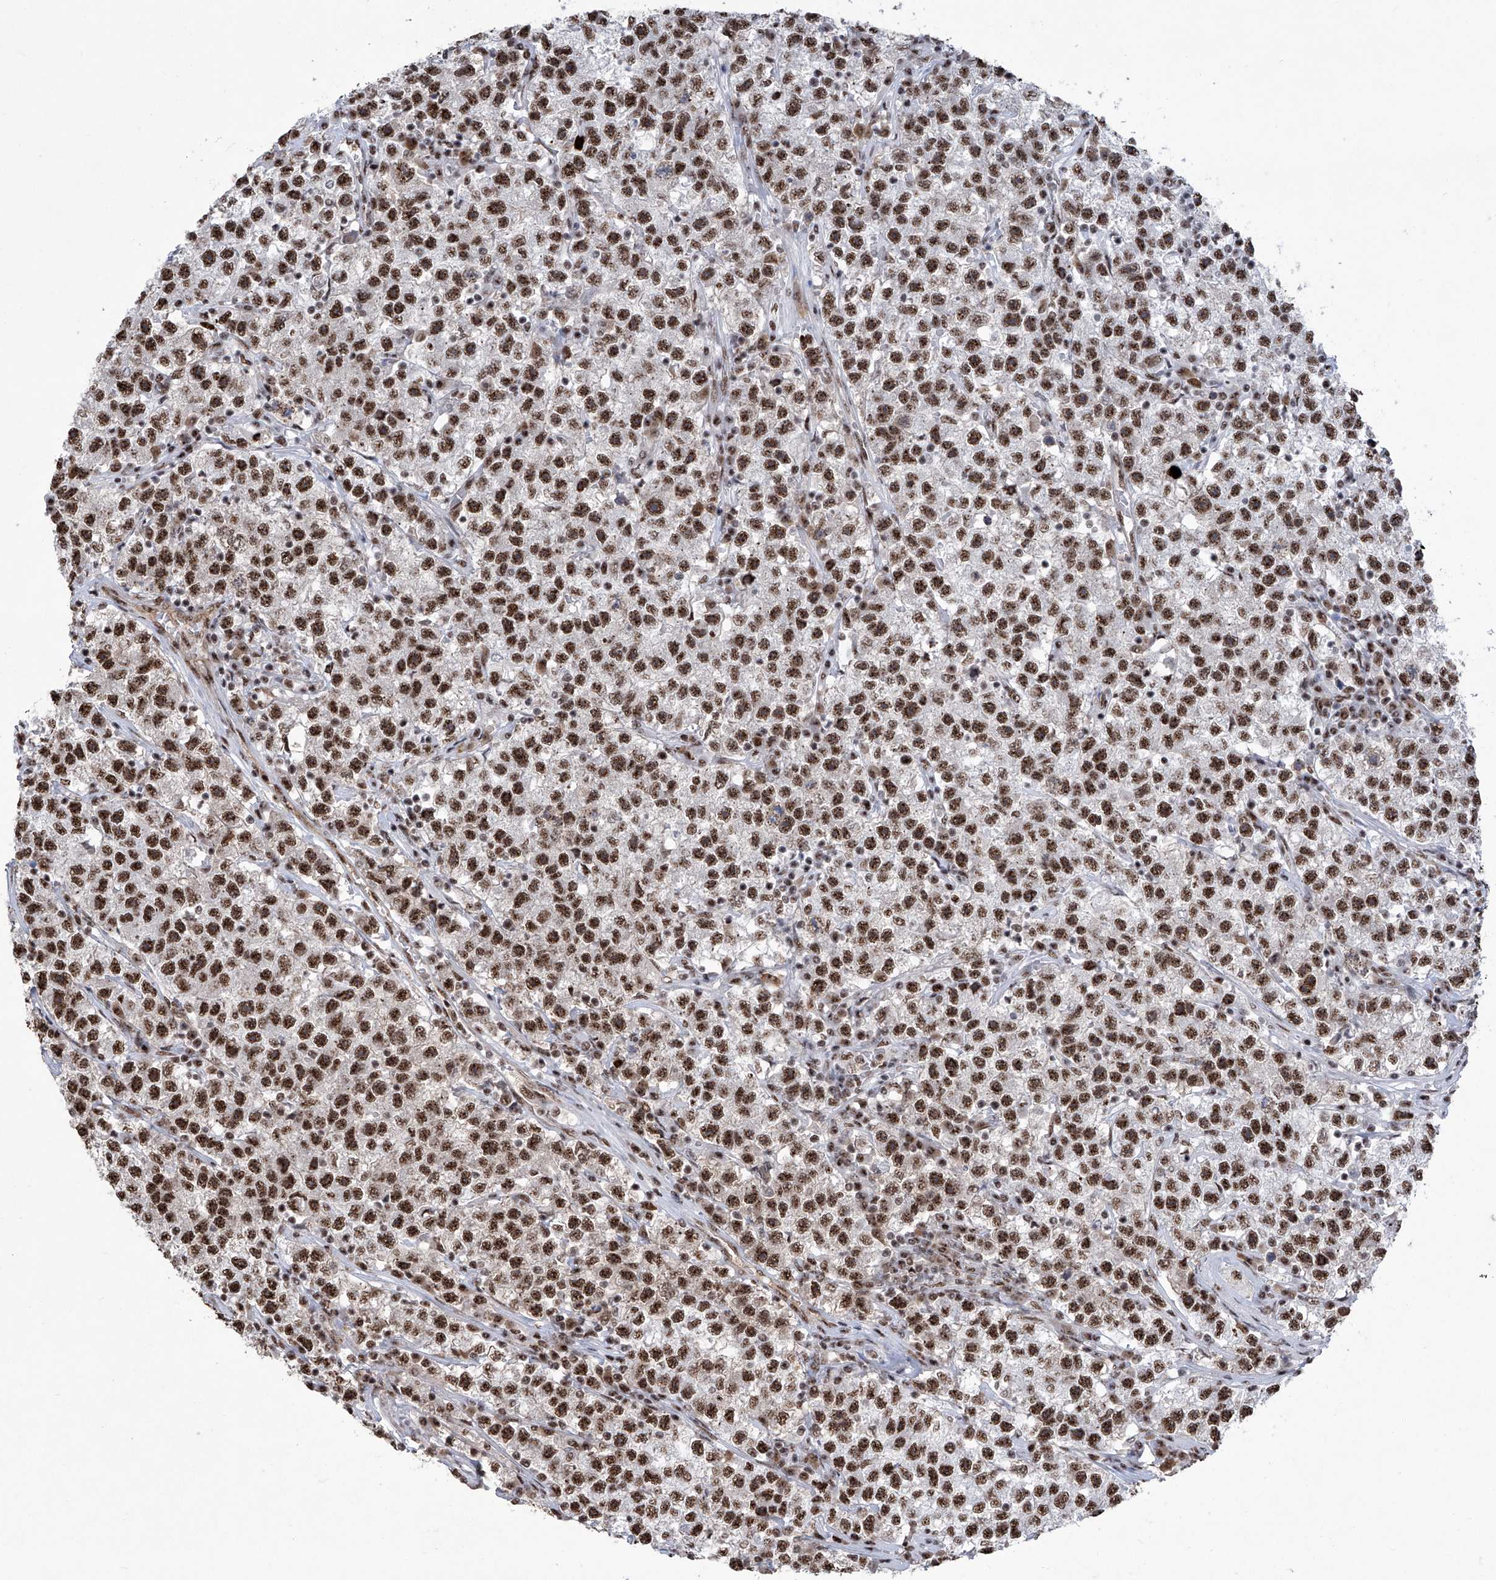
{"staining": {"intensity": "strong", "quantity": ">75%", "location": "nuclear"}, "tissue": "testis cancer", "cell_type": "Tumor cells", "image_type": "cancer", "snomed": [{"axis": "morphology", "description": "Seminoma, NOS"}, {"axis": "topography", "description": "Testis"}], "caption": "Human testis cancer stained with a brown dye exhibits strong nuclear positive staining in about >75% of tumor cells.", "gene": "FBXL4", "patient": {"sex": "male", "age": 22}}